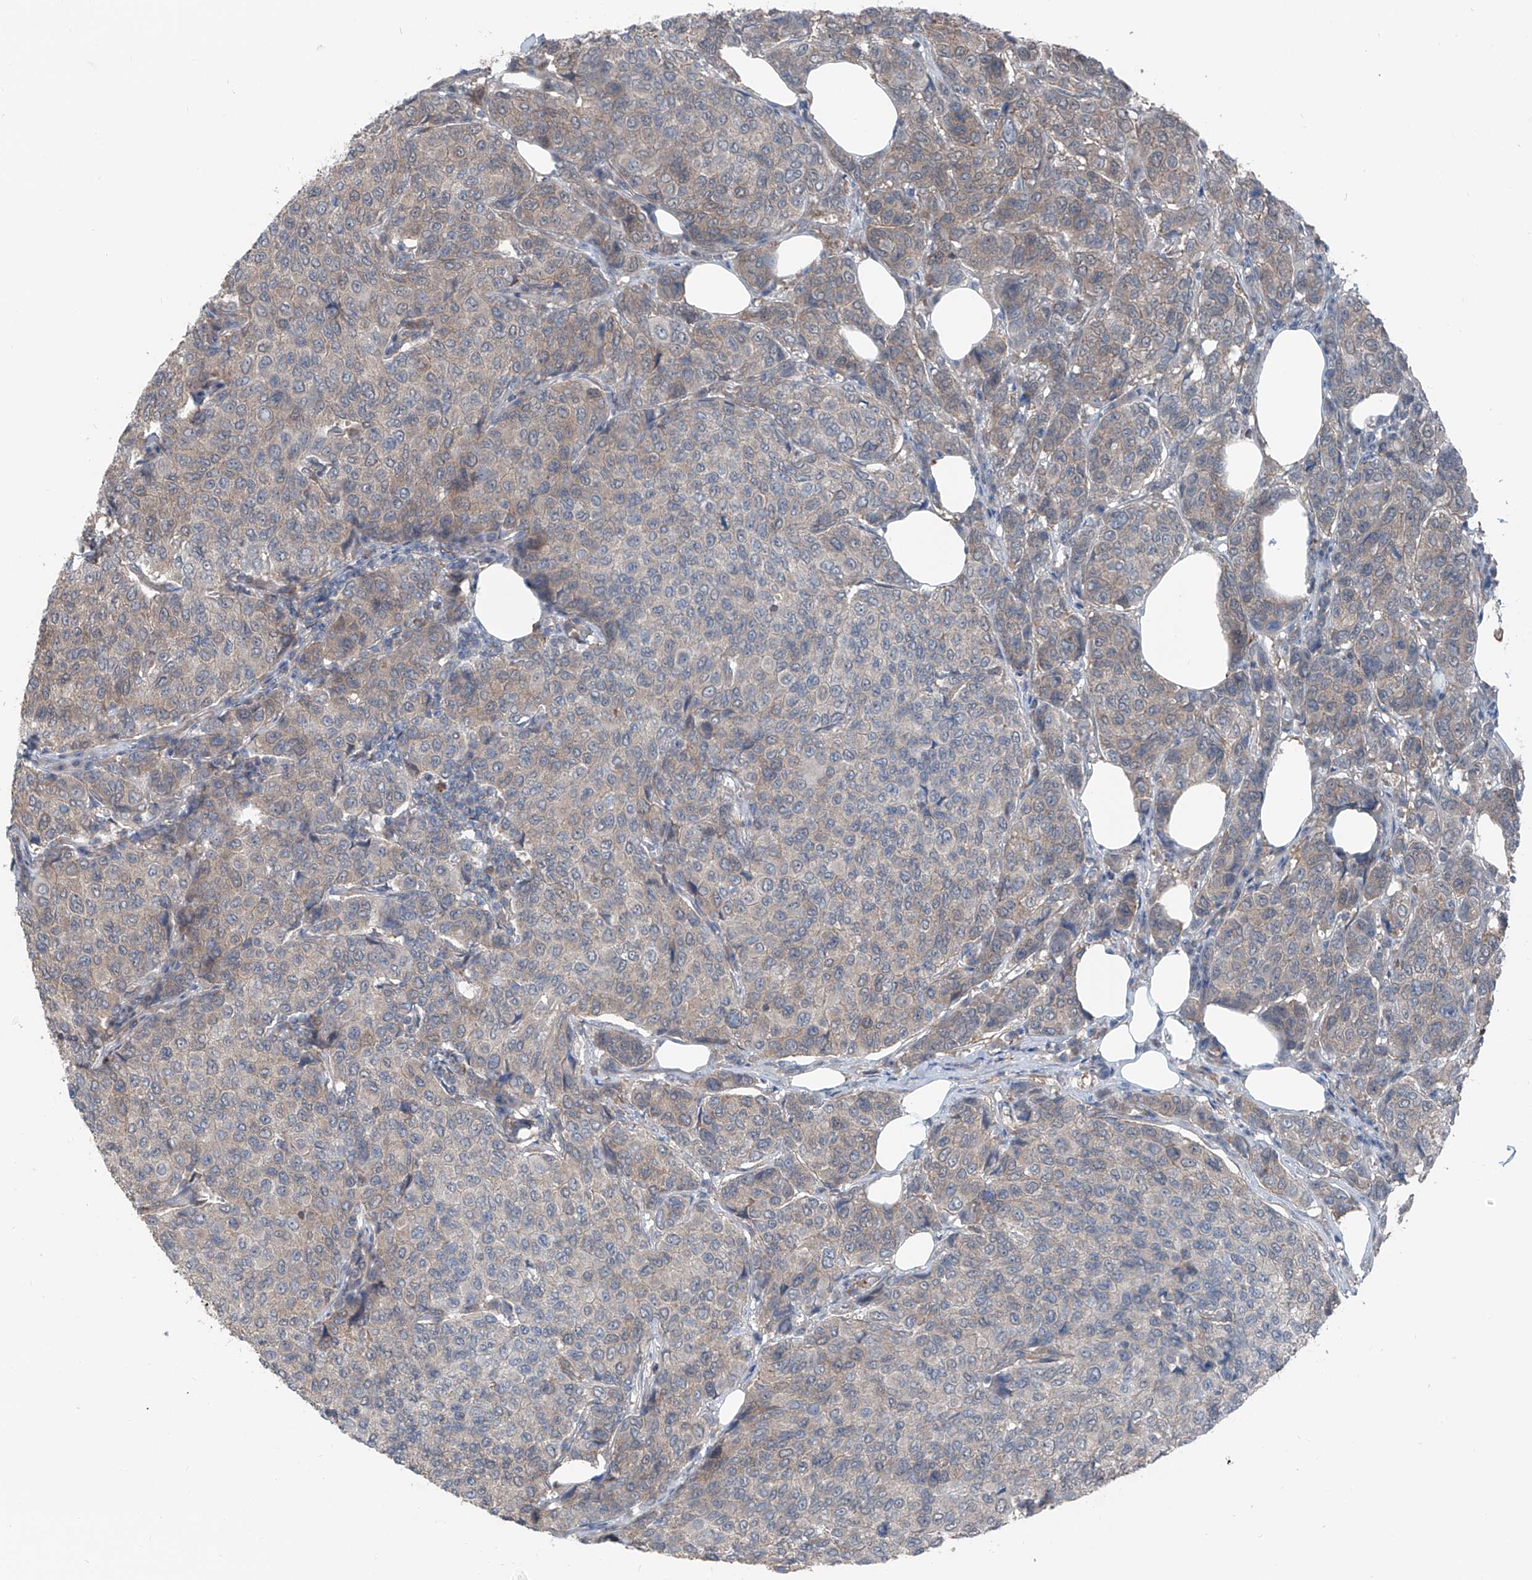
{"staining": {"intensity": "weak", "quantity": "<25%", "location": "cytoplasmic/membranous"}, "tissue": "breast cancer", "cell_type": "Tumor cells", "image_type": "cancer", "snomed": [{"axis": "morphology", "description": "Duct carcinoma"}, {"axis": "topography", "description": "Breast"}], "caption": "The image demonstrates no staining of tumor cells in breast cancer (invasive ductal carcinoma). (DAB immunohistochemistry (IHC), high magnification).", "gene": "HSPB11", "patient": {"sex": "female", "age": 55}}